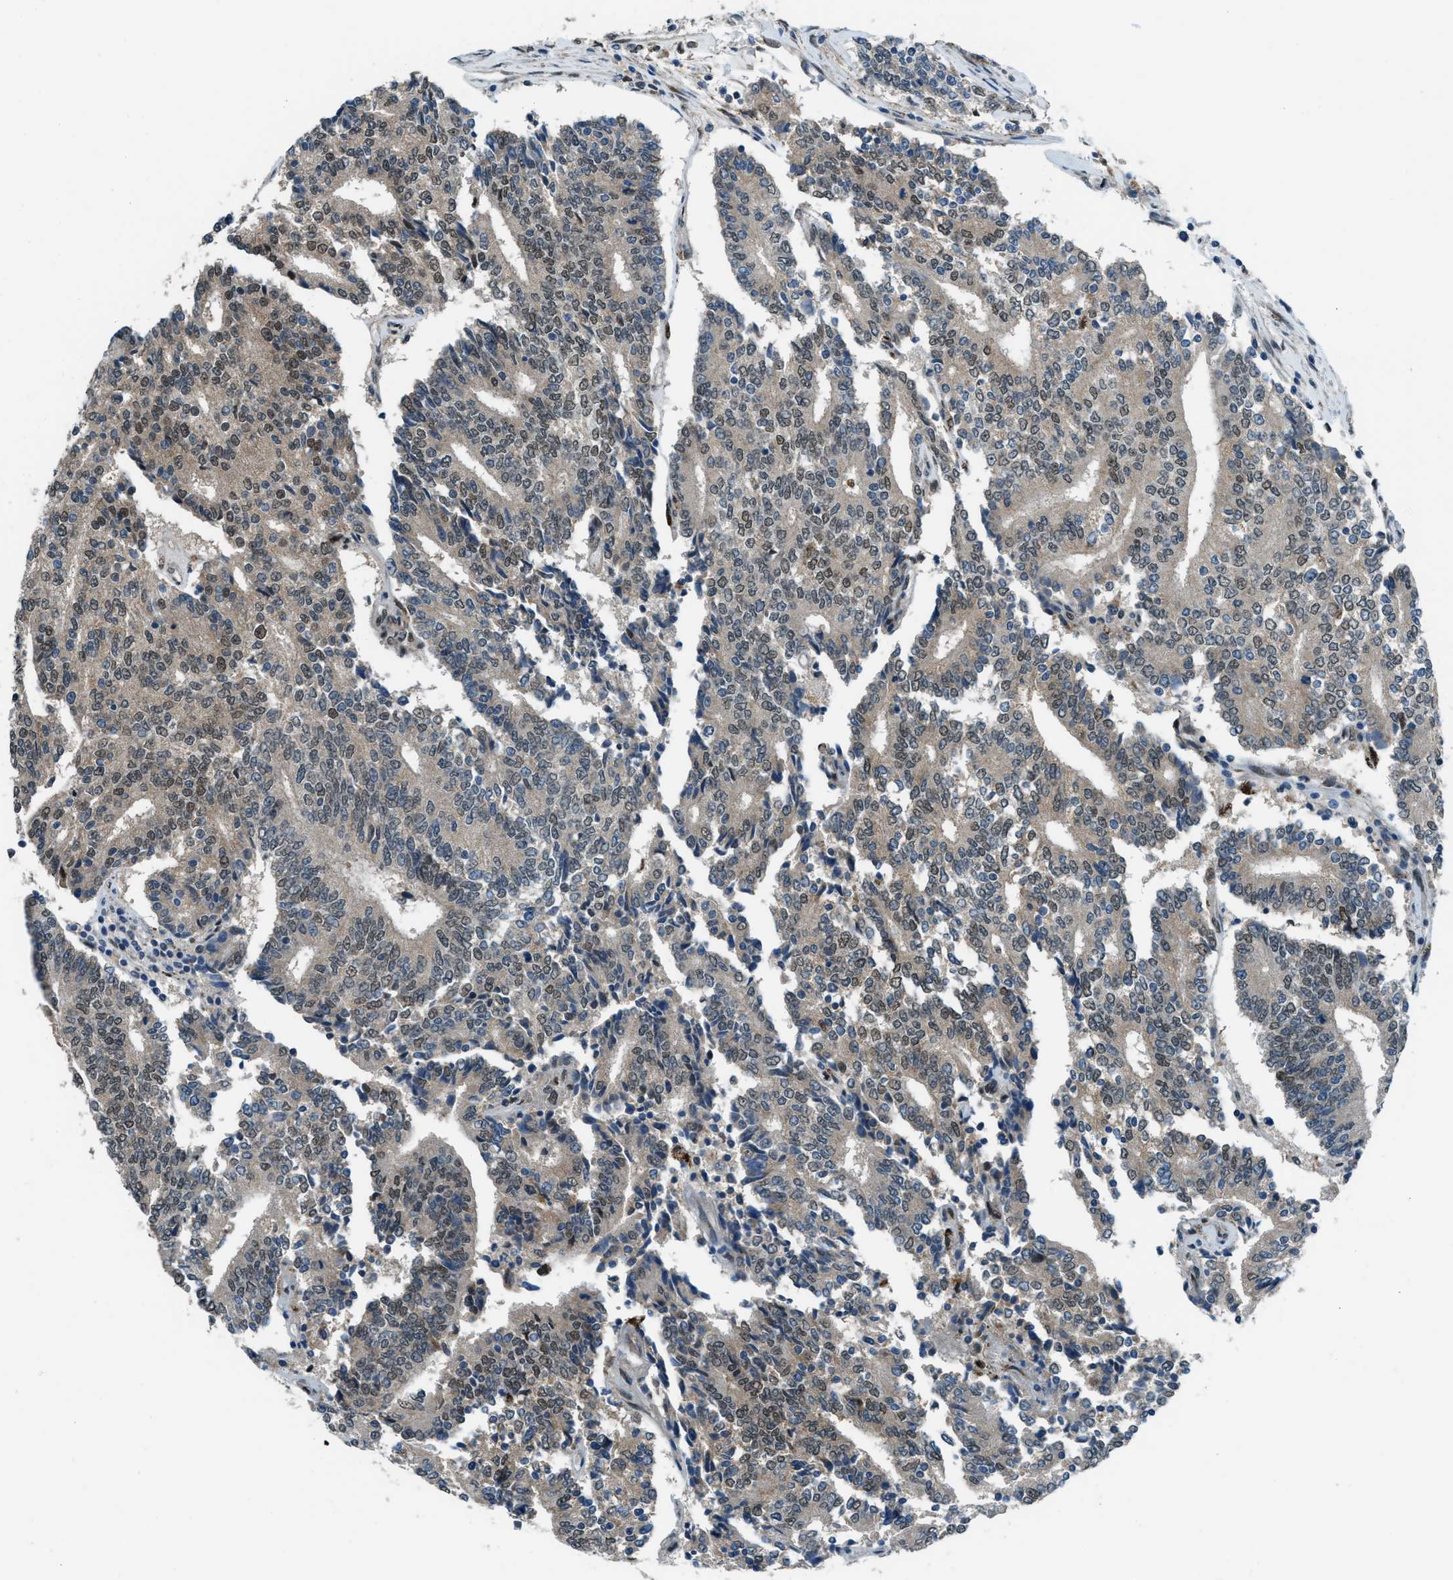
{"staining": {"intensity": "weak", "quantity": "25%-75%", "location": "cytoplasmic/membranous,nuclear"}, "tissue": "prostate cancer", "cell_type": "Tumor cells", "image_type": "cancer", "snomed": [{"axis": "morphology", "description": "Normal tissue, NOS"}, {"axis": "morphology", "description": "Adenocarcinoma, High grade"}, {"axis": "topography", "description": "Prostate"}, {"axis": "topography", "description": "Seminal veicle"}], "caption": "A photomicrograph of prostate cancer (adenocarcinoma (high-grade)) stained for a protein shows weak cytoplasmic/membranous and nuclear brown staining in tumor cells.", "gene": "NPEPL1", "patient": {"sex": "male", "age": 55}}